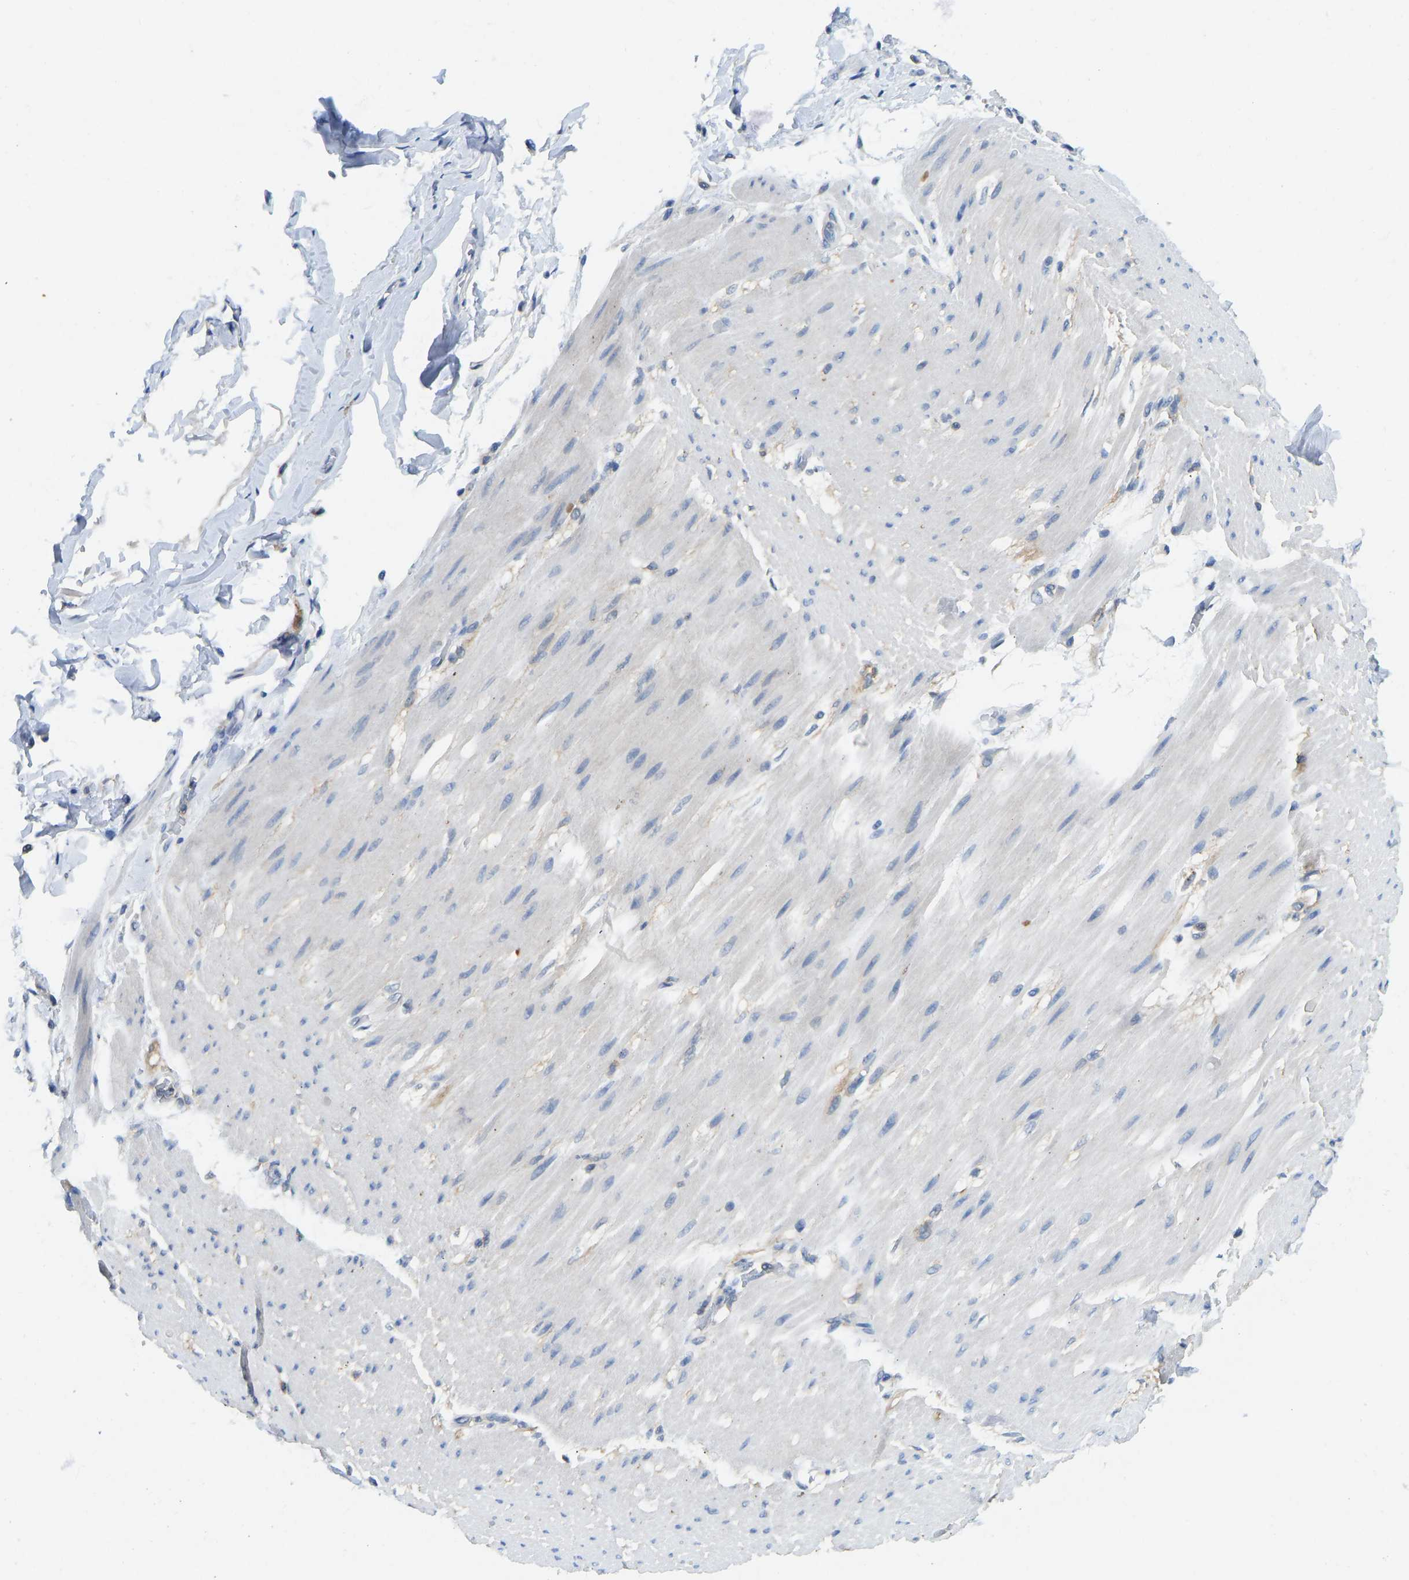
{"staining": {"intensity": "weak", "quantity": "<25%", "location": "cytoplasmic/membranous"}, "tissue": "adipose tissue", "cell_type": "Adipocytes", "image_type": "normal", "snomed": [{"axis": "morphology", "description": "Normal tissue, NOS"}, {"axis": "morphology", "description": "Adenocarcinoma, NOS"}, {"axis": "topography", "description": "Duodenum"}, {"axis": "topography", "description": "Peripheral nerve tissue"}], "caption": "The histopathology image reveals no staining of adipocytes in benign adipose tissue.", "gene": "NDRG3", "patient": {"sex": "female", "age": 60}}